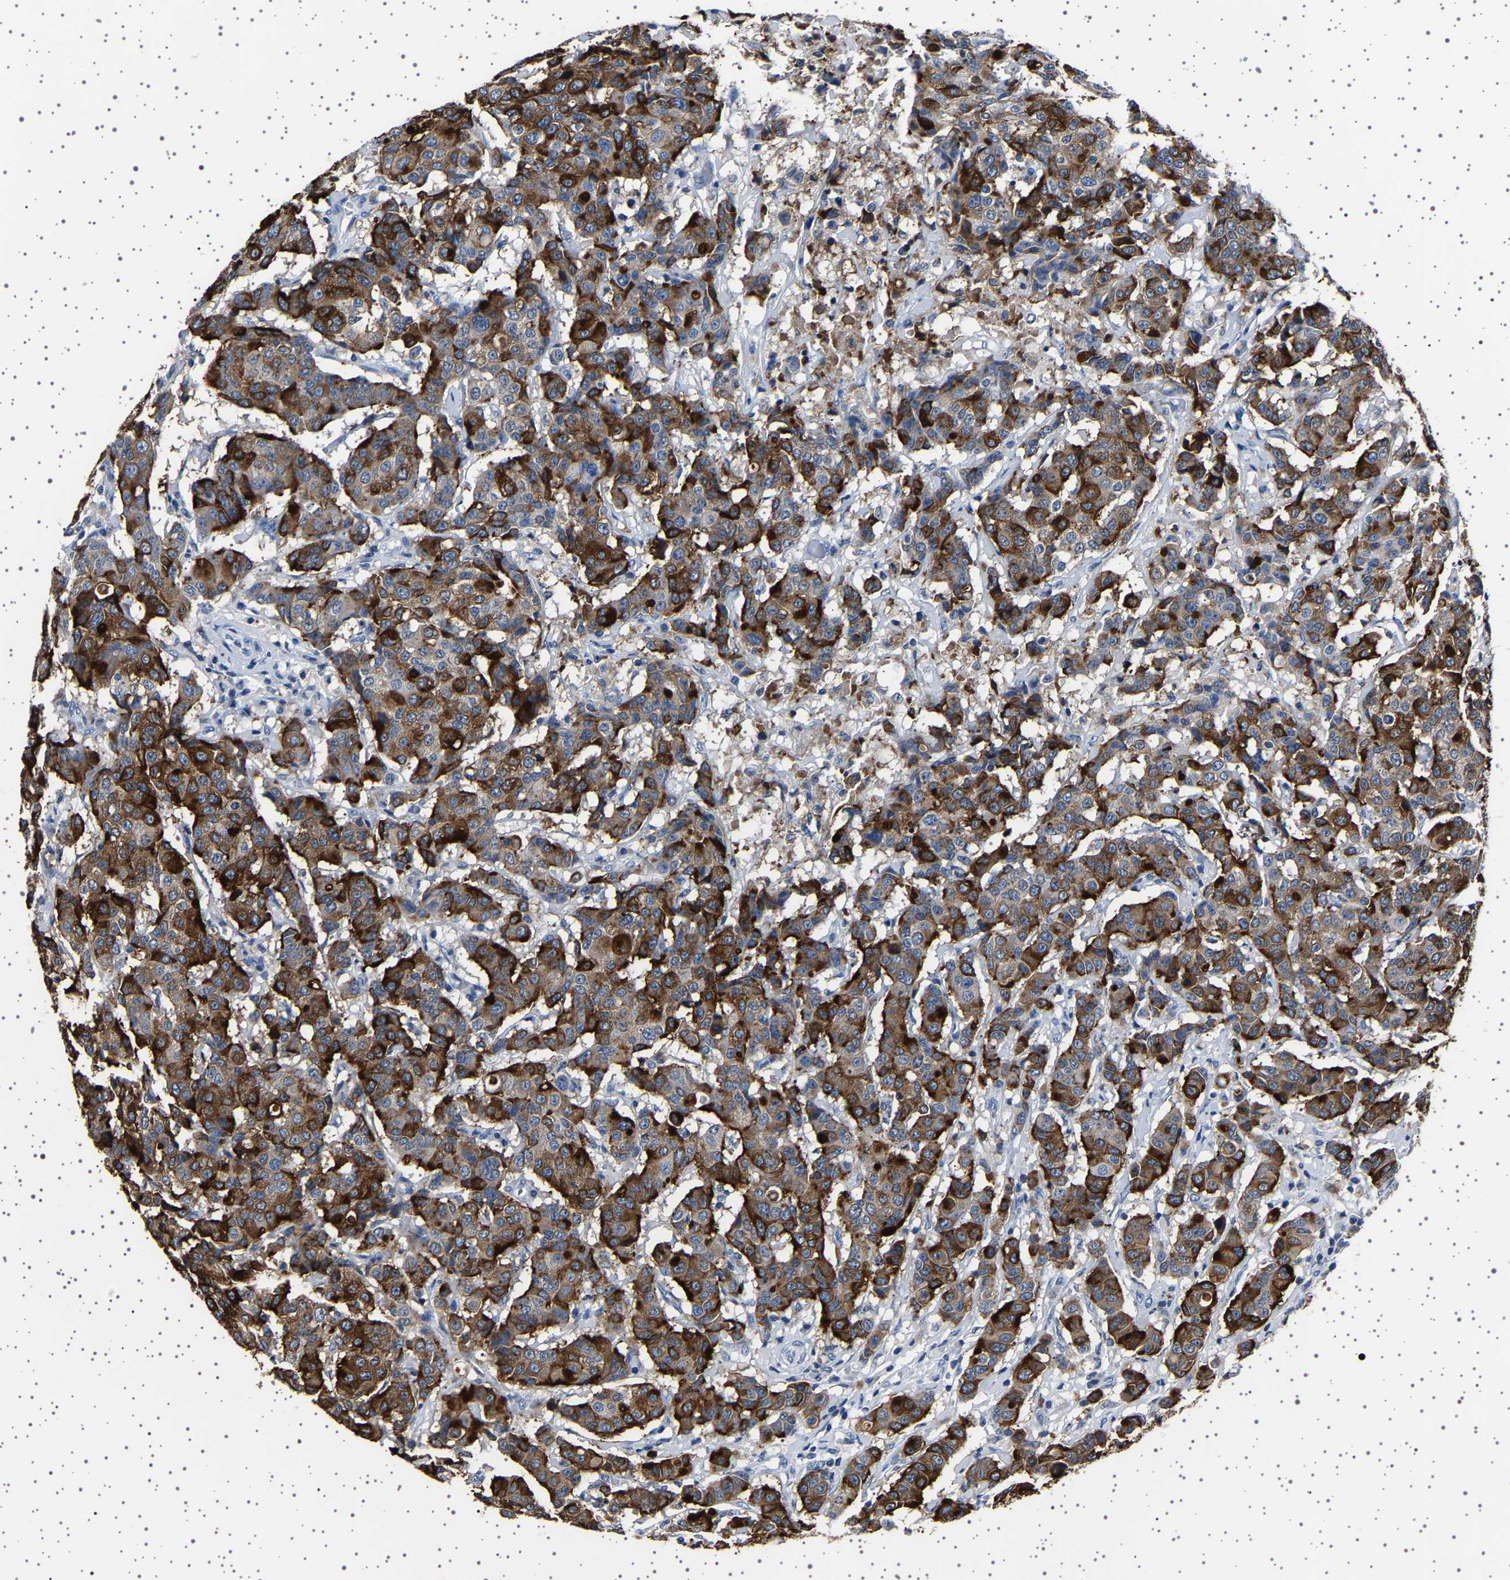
{"staining": {"intensity": "strong", "quantity": ">75%", "location": "cytoplasmic/membranous"}, "tissue": "breast cancer", "cell_type": "Tumor cells", "image_type": "cancer", "snomed": [{"axis": "morphology", "description": "Duct carcinoma"}, {"axis": "topography", "description": "Breast"}], "caption": "Breast cancer stained with a protein marker displays strong staining in tumor cells.", "gene": "TFF3", "patient": {"sex": "female", "age": 27}}